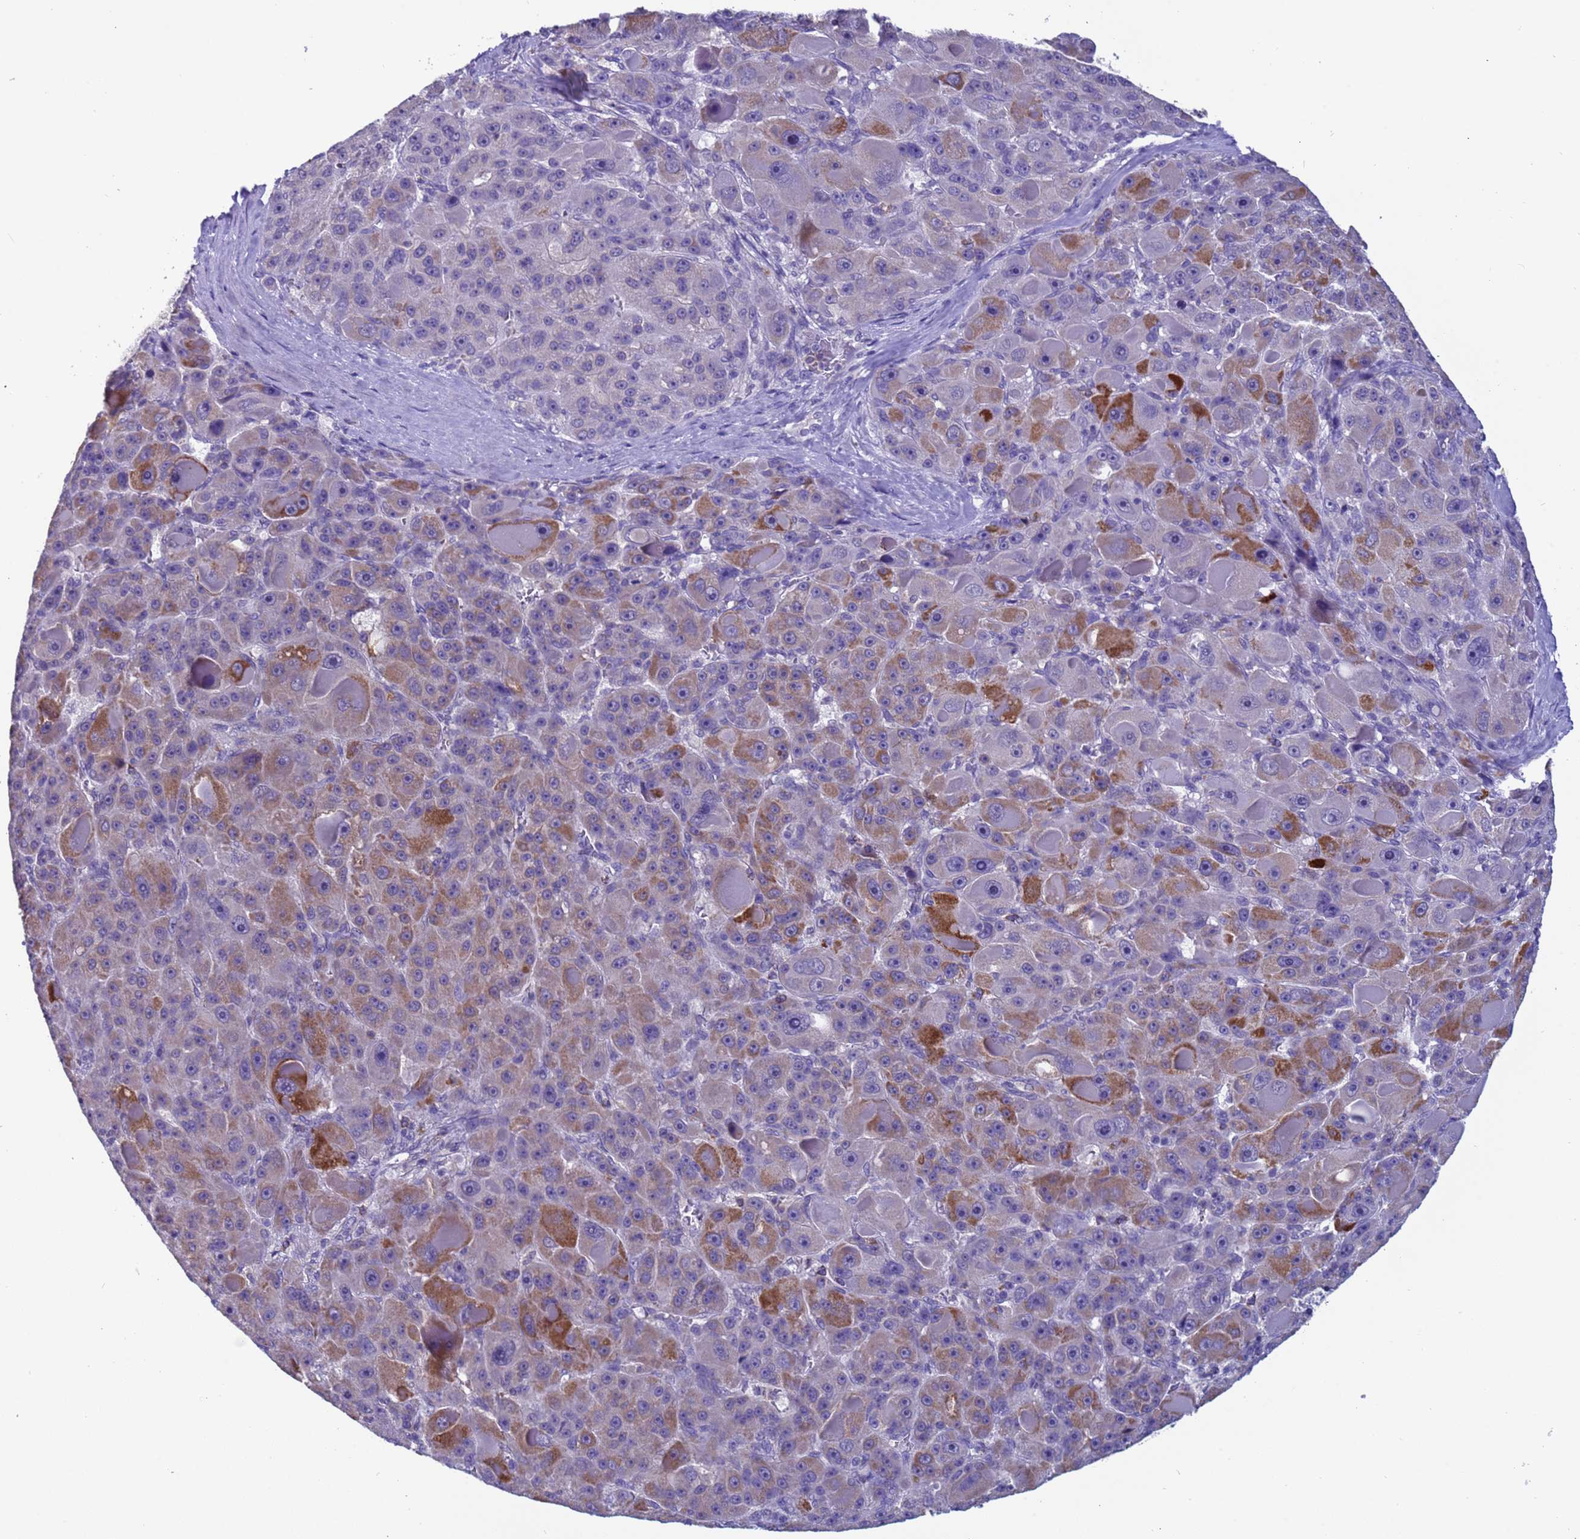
{"staining": {"intensity": "strong", "quantity": "<25%", "location": "cytoplasmic/membranous"}, "tissue": "liver cancer", "cell_type": "Tumor cells", "image_type": "cancer", "snomed": [{"axis": "morphology", "description": "Carcinoma, Hepatocellular, NOS"}, {"axis": "topography", "description": "Liver"}], "caption": "Protein expression analysis of human hepatocellular carcinoma (liver) reveals strong cytoplasmic/membranous expression in approximately <25% of tumor cells.", "gene": "ZNF248", "patient": {"sex": "male", "age": 76}}